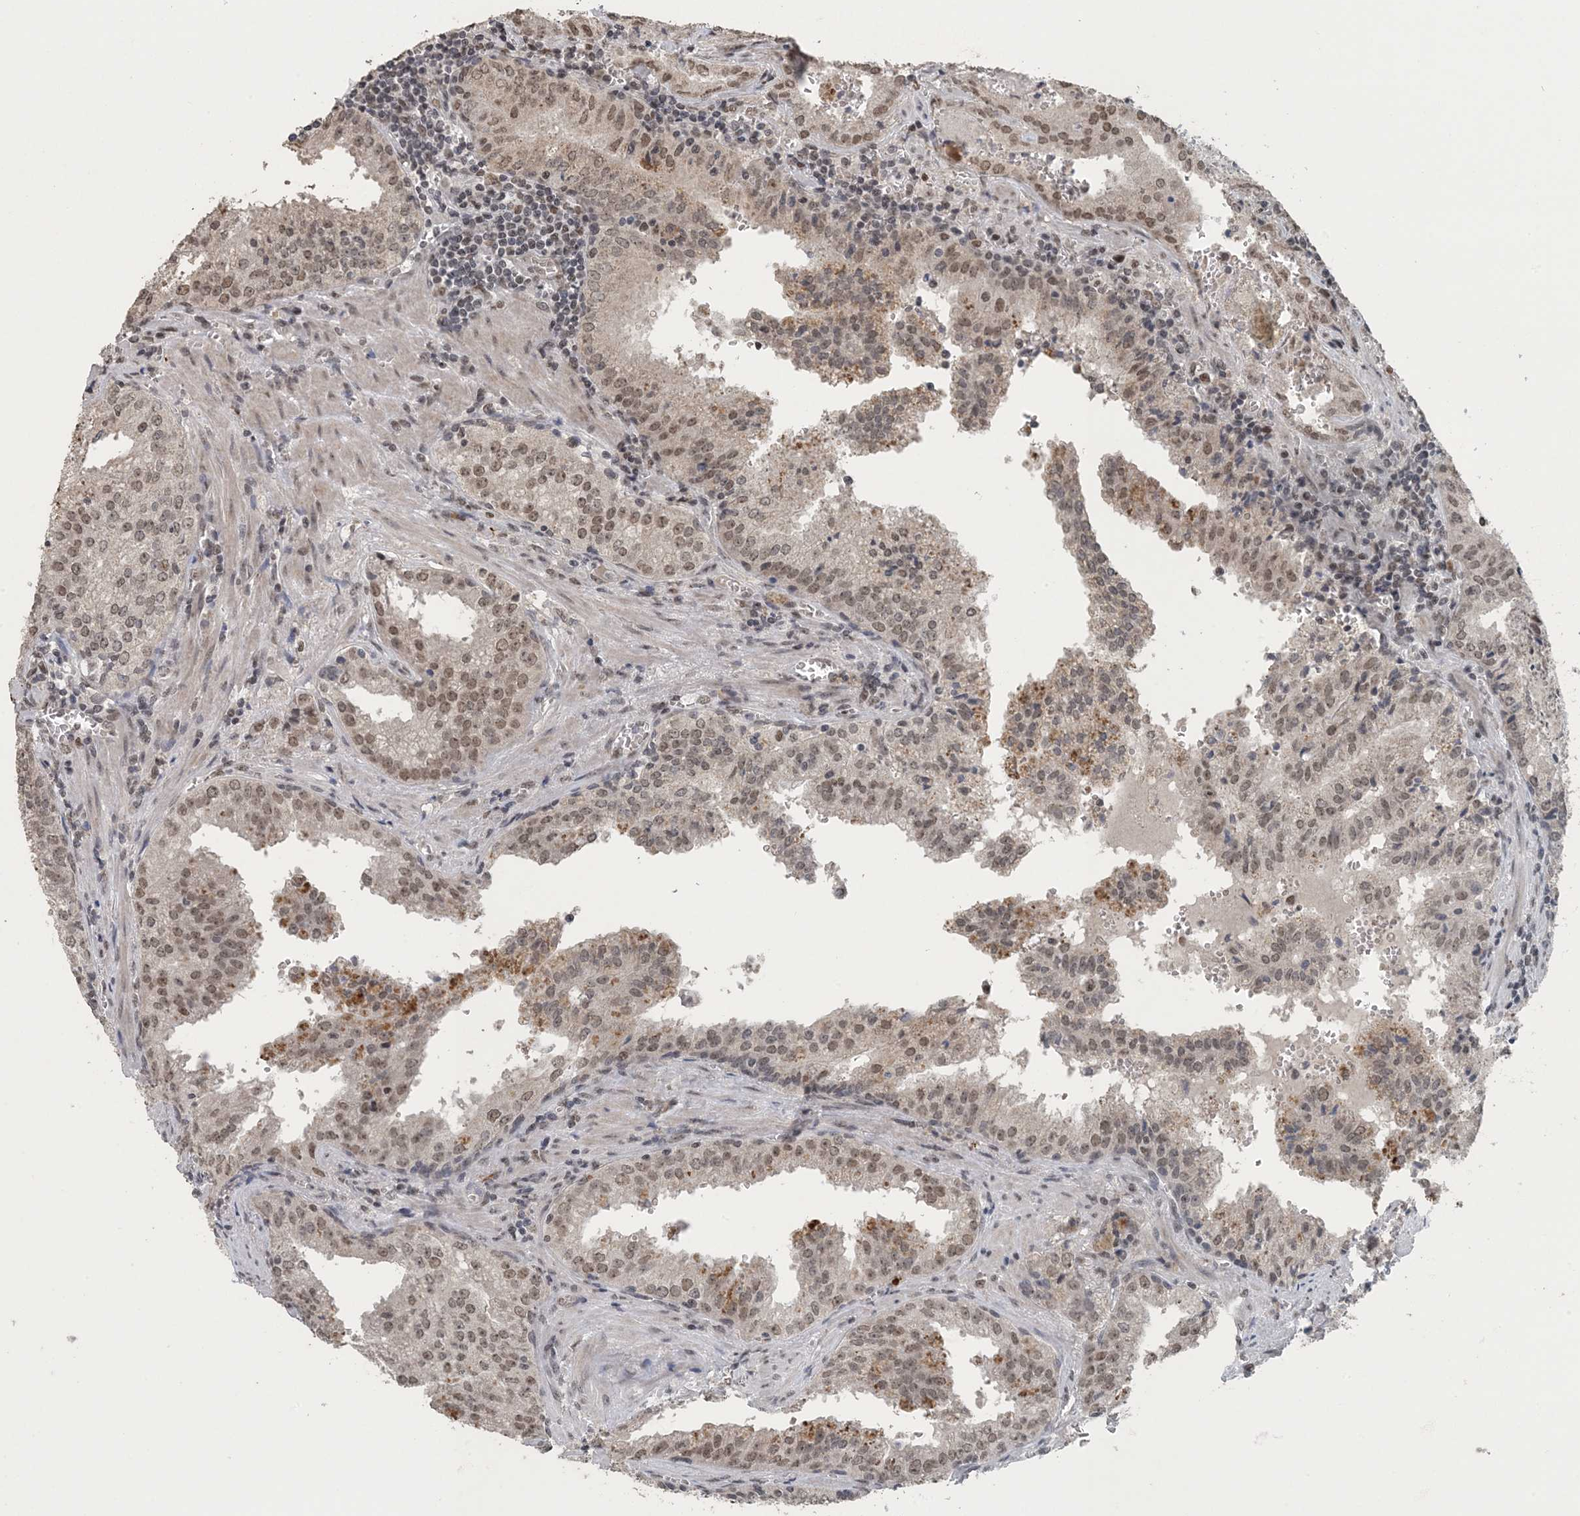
{"staining": {"intensity": "moderate", "quantity": "25%-75%", "location": "nuclear"}, "tissue": "prostate cancer", "cell_type": "Tumor cells", "image_type": "cancer", "snomed": [{"axis": "morphology", "description": "Adenocarcinoma, High grade"}, {"axis": "topography", "description": "Prostate"}], "caption": "IHC of prostate cancer reveals medium levels of moderate nuclear positivity in approximately 25%-75% of tumor cells.", "gene": "MBD2", "patient": {"sex": "male", "age": 68}}